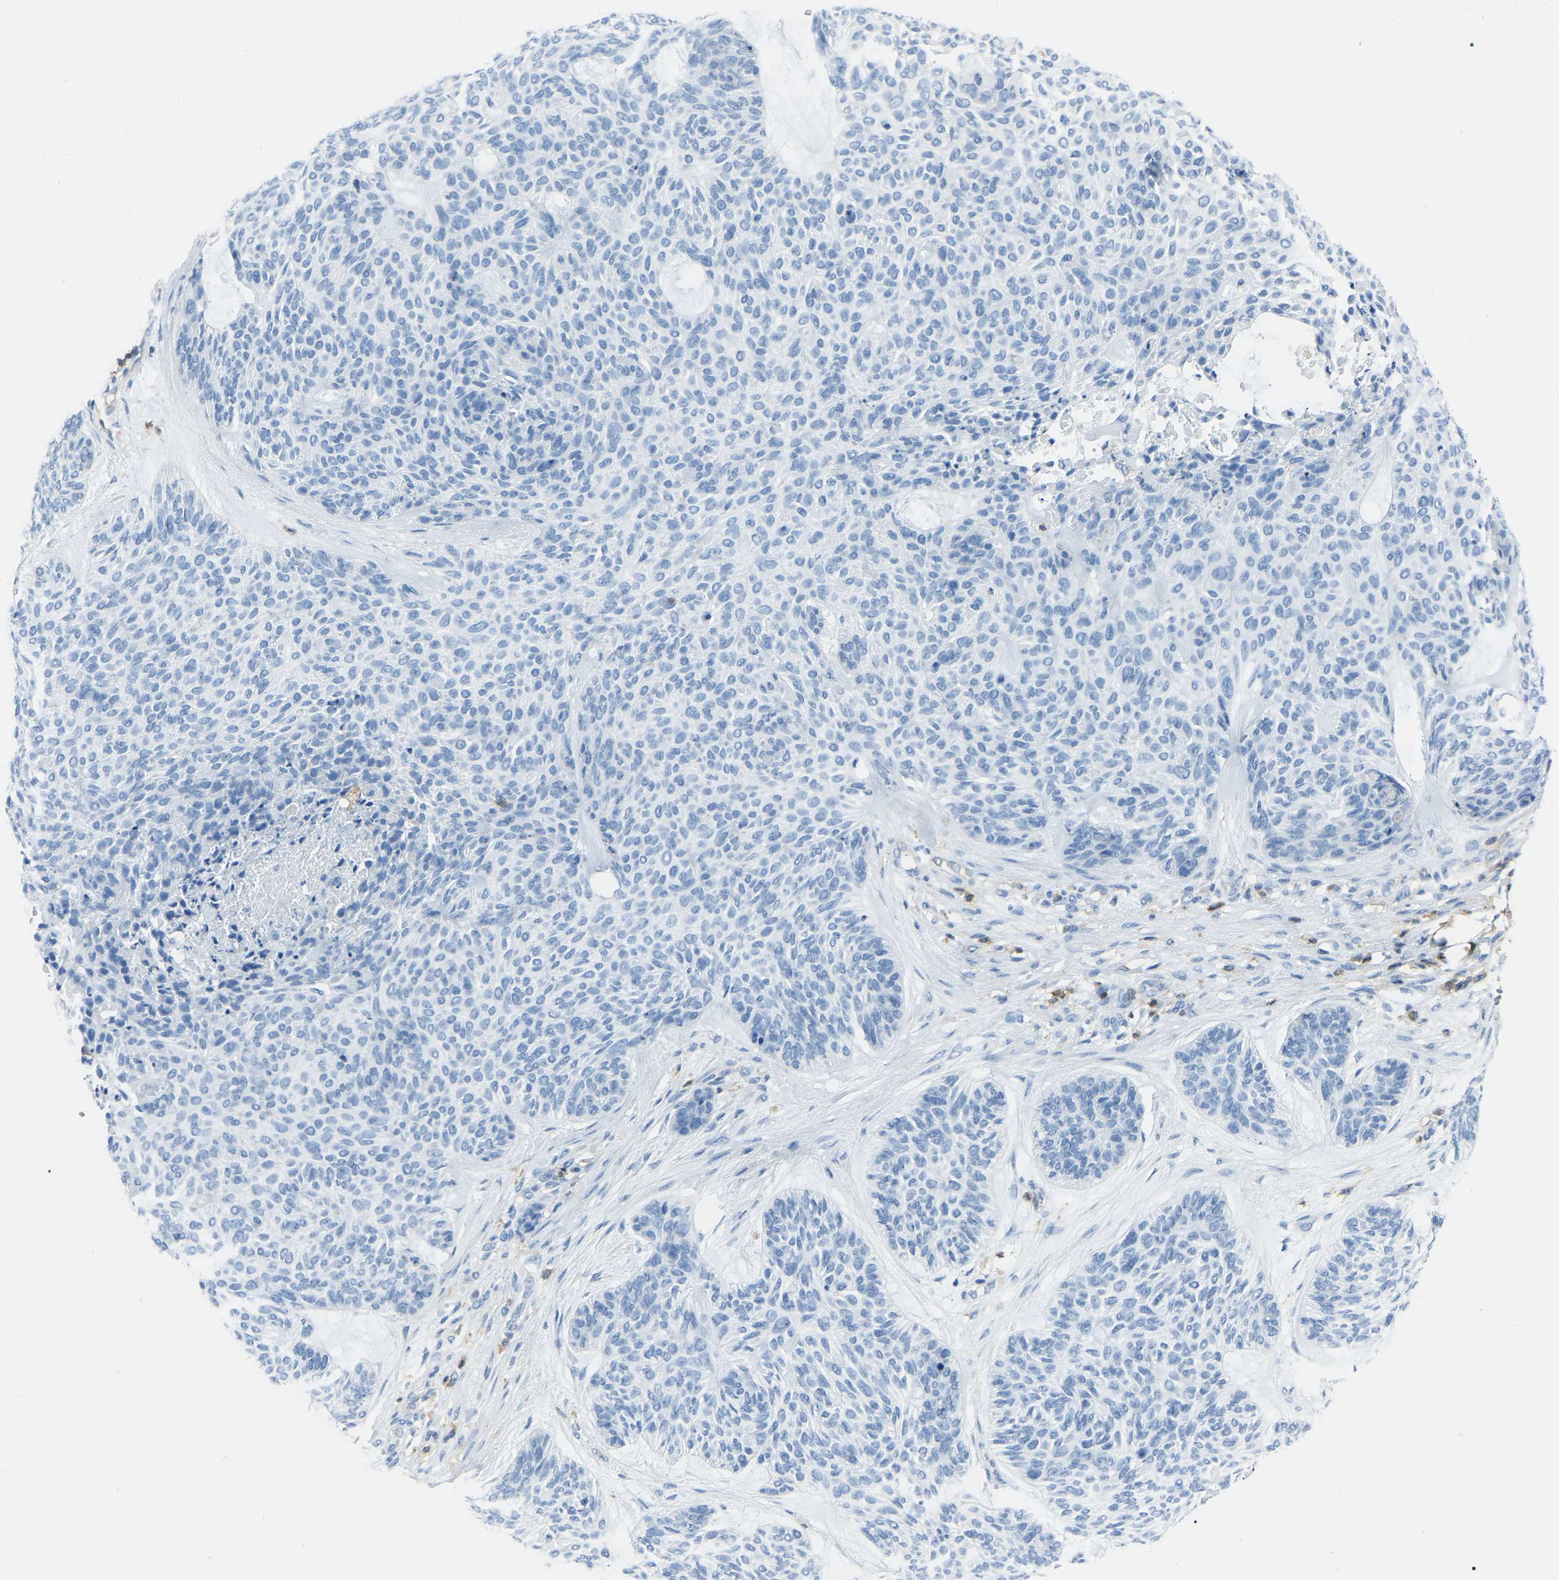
{"staining": {"intensity": "negative", "quantity": "none", "location": "none"}, "tissue": "skin cancer", "cell_type": "Tumor cells", "image_type": "cancer", "snomed": [{"axis": "morphology", "description": "Basal cell carcinoma"}, {"axis": "topography", "description": "Skin"}], "caption": "Basal cell carcinoma (skin) was stained to show a protein in brown. There is no significant expression in tumor cells.", "gene": "ARHGAP45", "patient": {"sex": "male", "age": 55}}